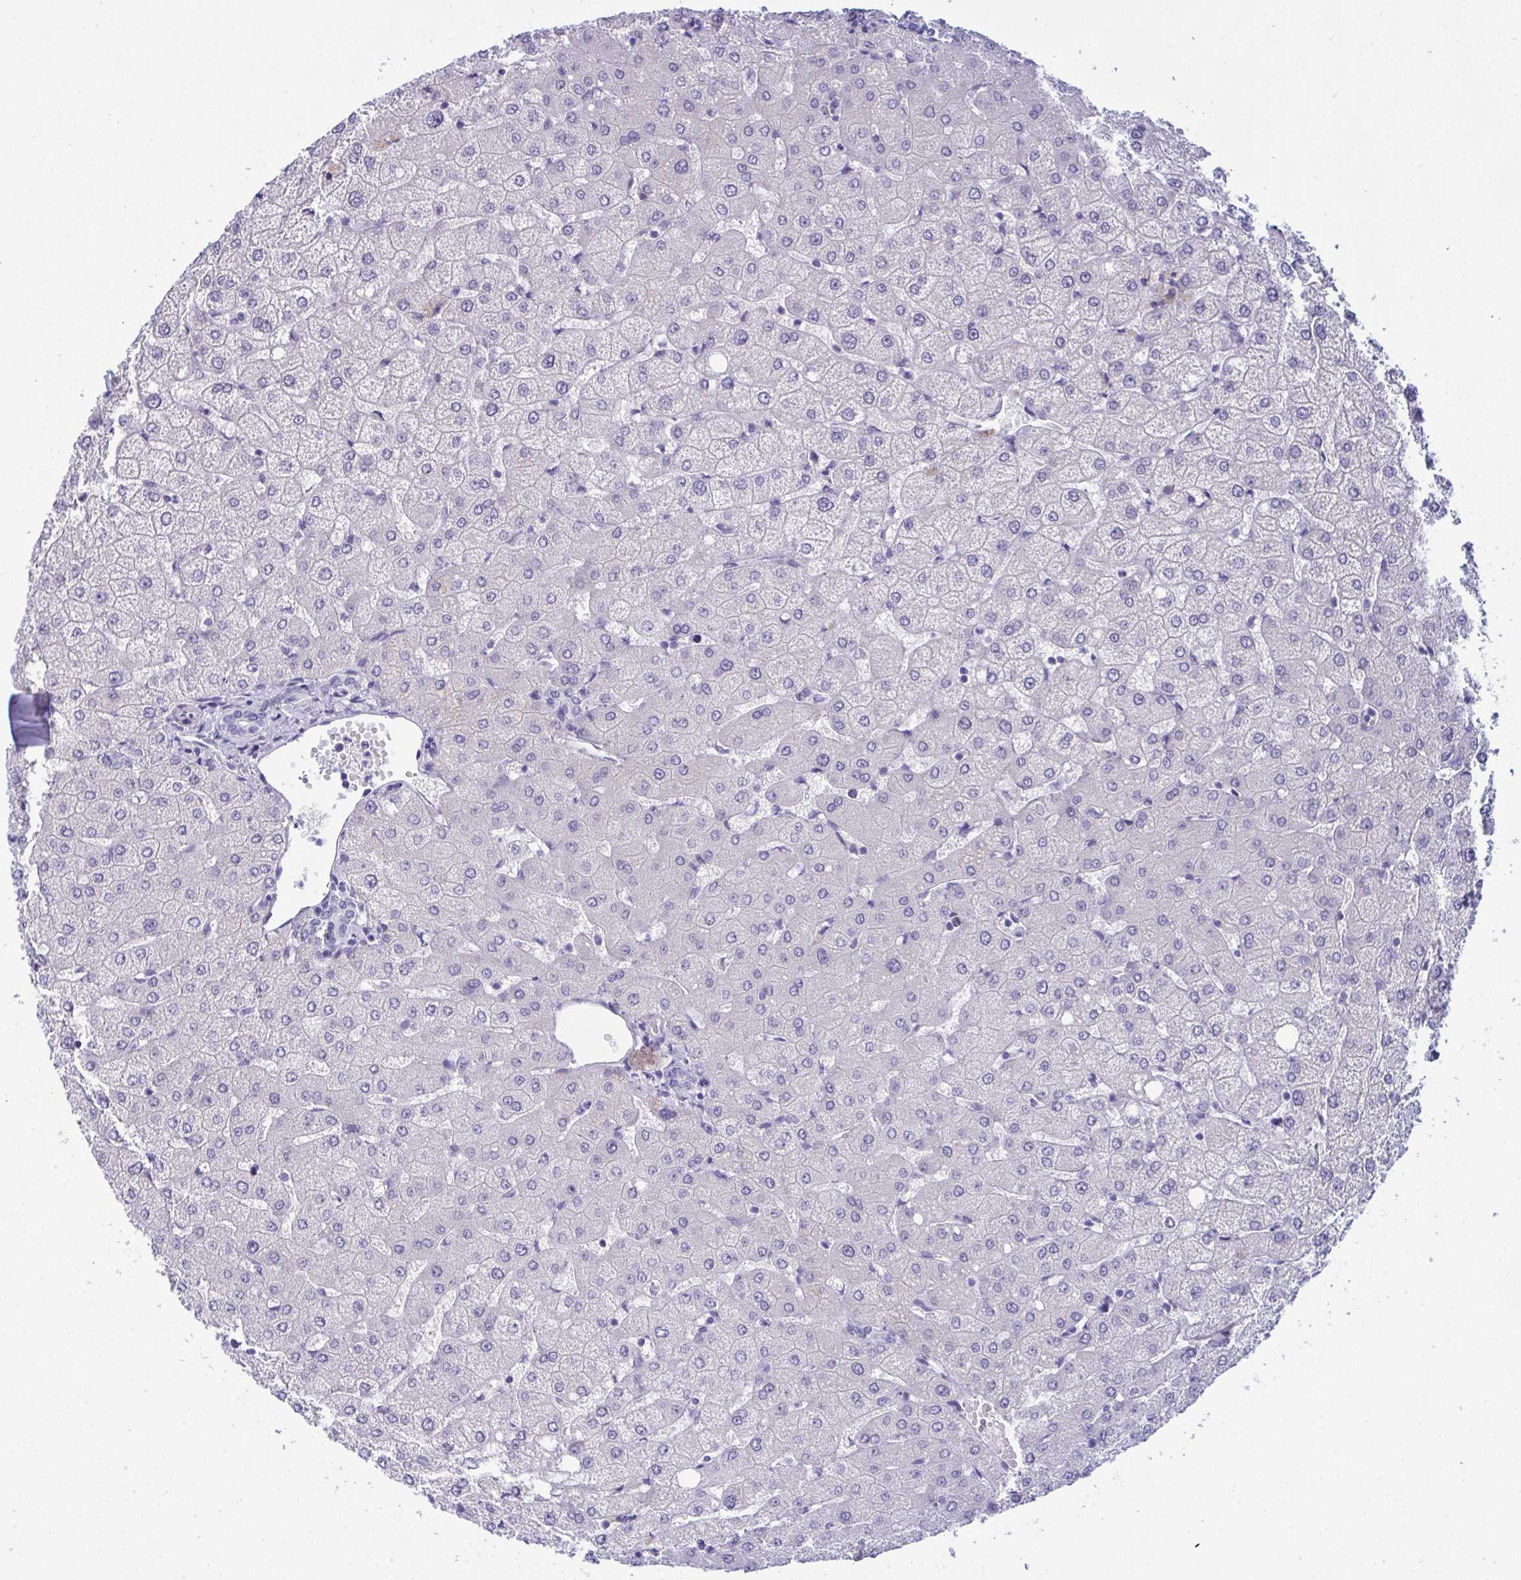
{"staining": {"intensity": "negative", "quantity": "none", "location": "none"}, "tissue": "liver", "cell_type": "Cholangiocytes", "image_type": "normal", "snomed": [{"axis": "morphology", "description": "Normal tissue, NOS"}, {"axis": "topography", "description": "Liver"}], "caption": "IHC photomicrograph of normal liver: liver stained with DAB demonstrates no significant protein expression in cholangiocytes.", "gene": "PRDM9", "patient": {"sex": "female", "age": 54}}